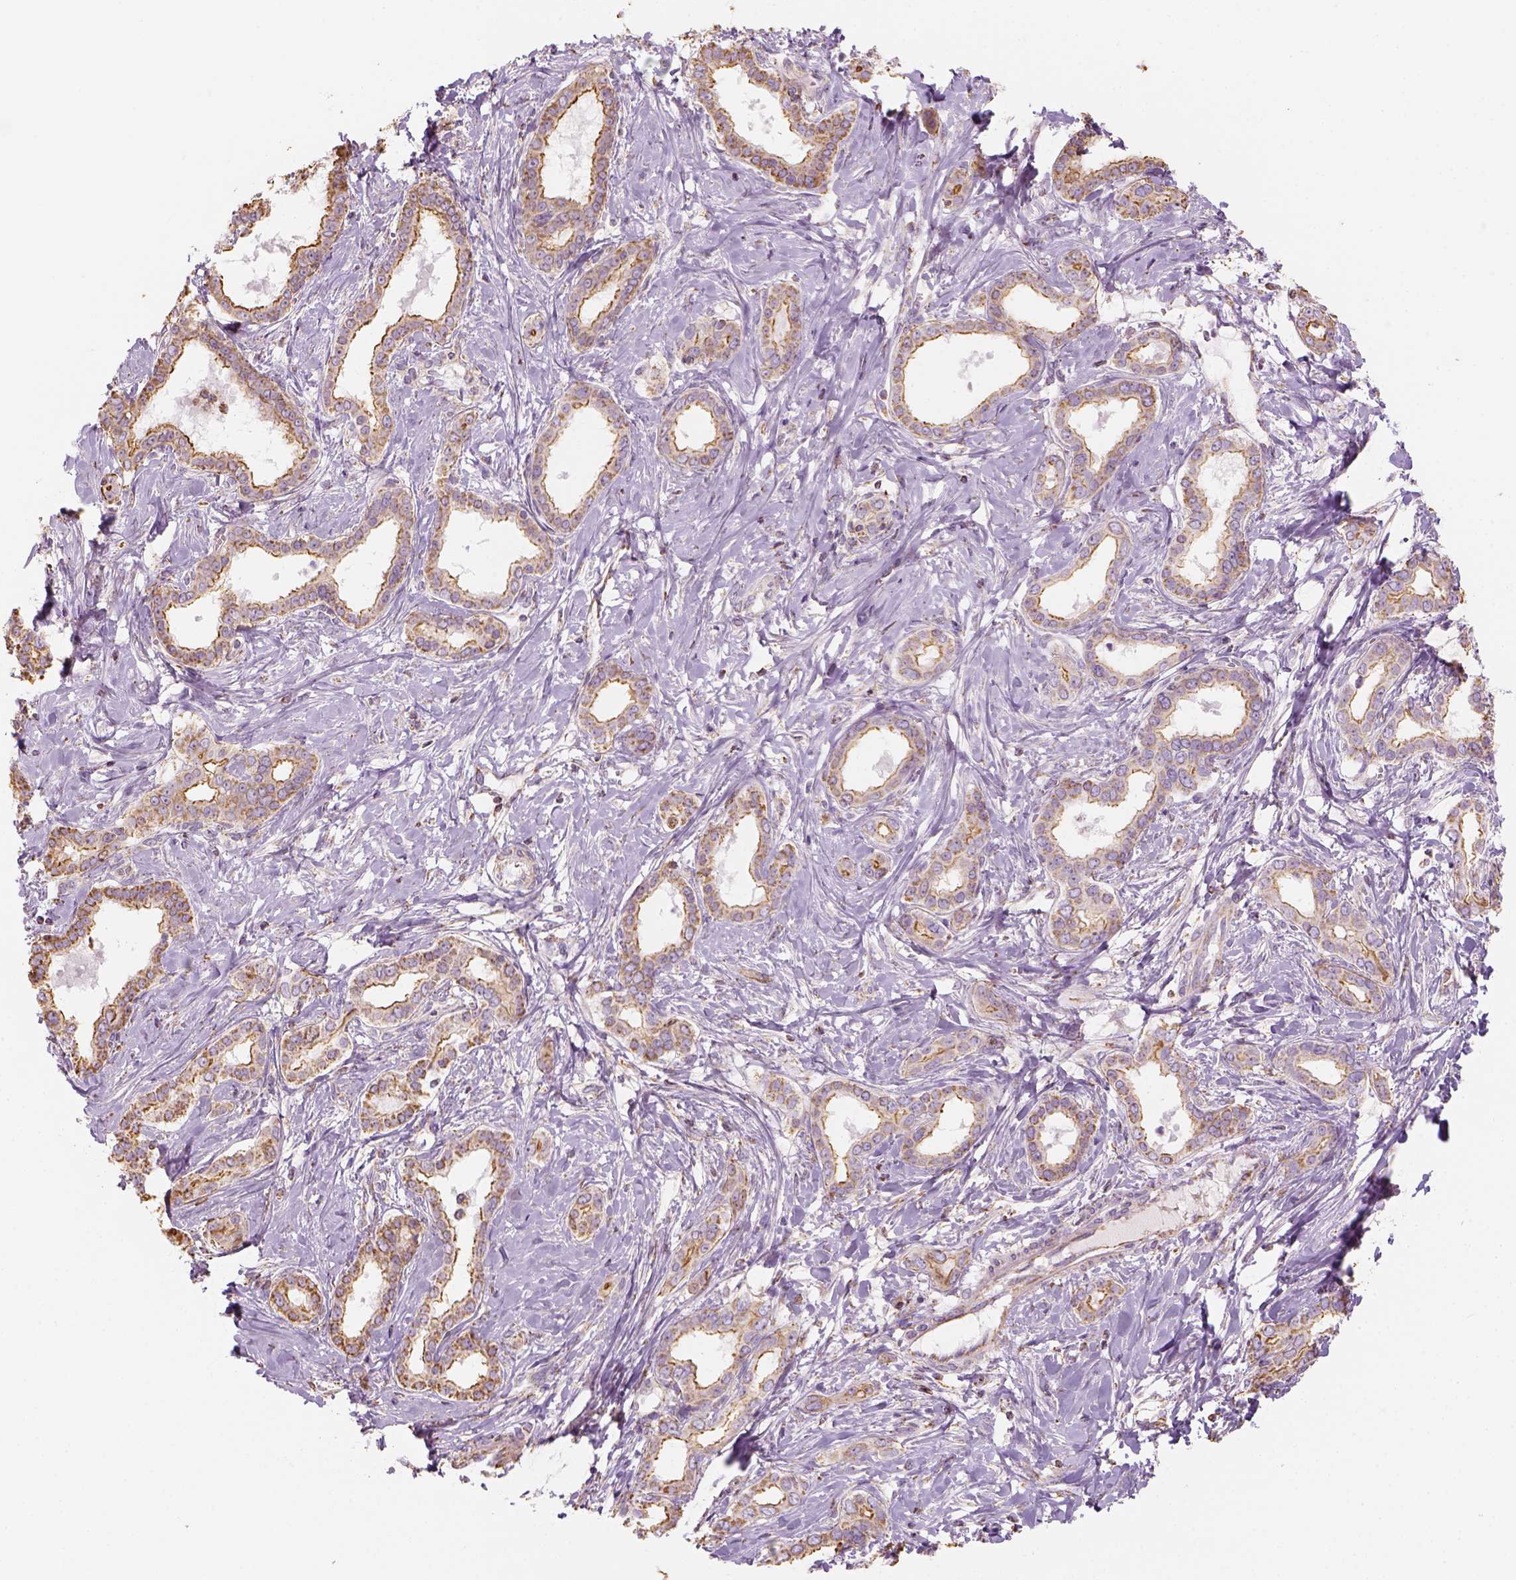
{"staining": {"intensity": "moderate", "quantity": ">75%", "location": "cytoplasmic/membranous"}, "tissue": "liver cancer", "cell_type": "Tumor cells", "image_type": "cancer", "snomed": [{"axis": "morphology", "description": "Cholangiocarcinoma"}, {"axis": "topography", "description": "Liver"}], "caption": "IHC (DAB (3,3'-diaminobenzidine)) staining of cholangiocarcinoma (liver) displays moderate cytoplasmic/membranous protein expression in about >75% of tumor cells. (DAB IHC with brightfield microscopy, high magnification).", "gene": "LCA5", "patient": {"sex": "female", "age": 47}}